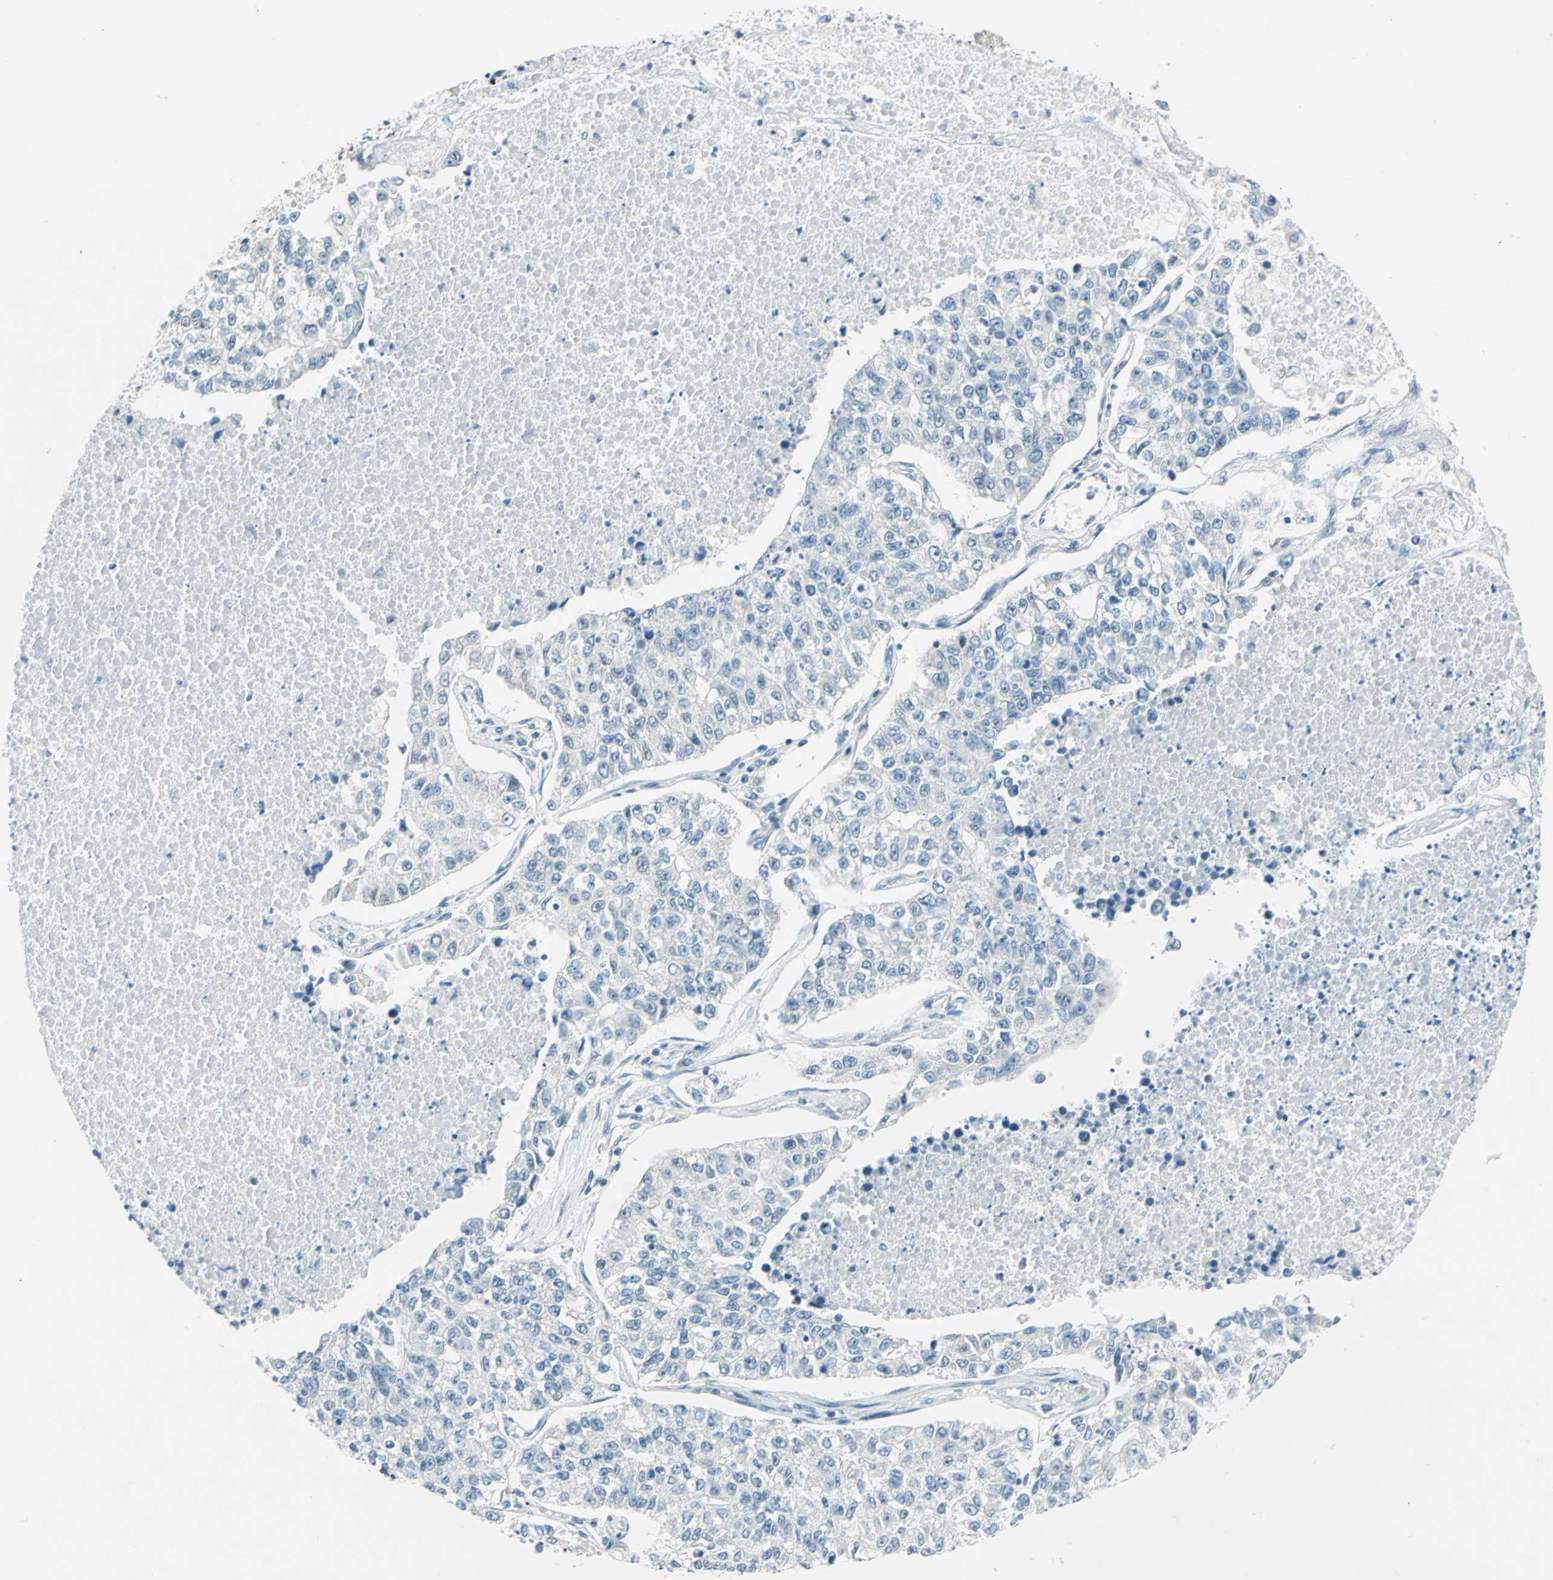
{"staining": {"intensity": "negative", "quantity": "none", "location": "none"}, "tissue": "lung cancer", "cell_type": "Tumor cells", "image_type": "cancer", "snomed": [{"axis": "morphology", "description": "Adenocarcinoma, NOS"}, {"axis": "topography", "description": "Lung"}], "caption": "Tumor cells are negative for brown protein staining in lung adenocarcinoma.", "gene": "PIN1", "patient": {"sex": "male", "age": 49}}